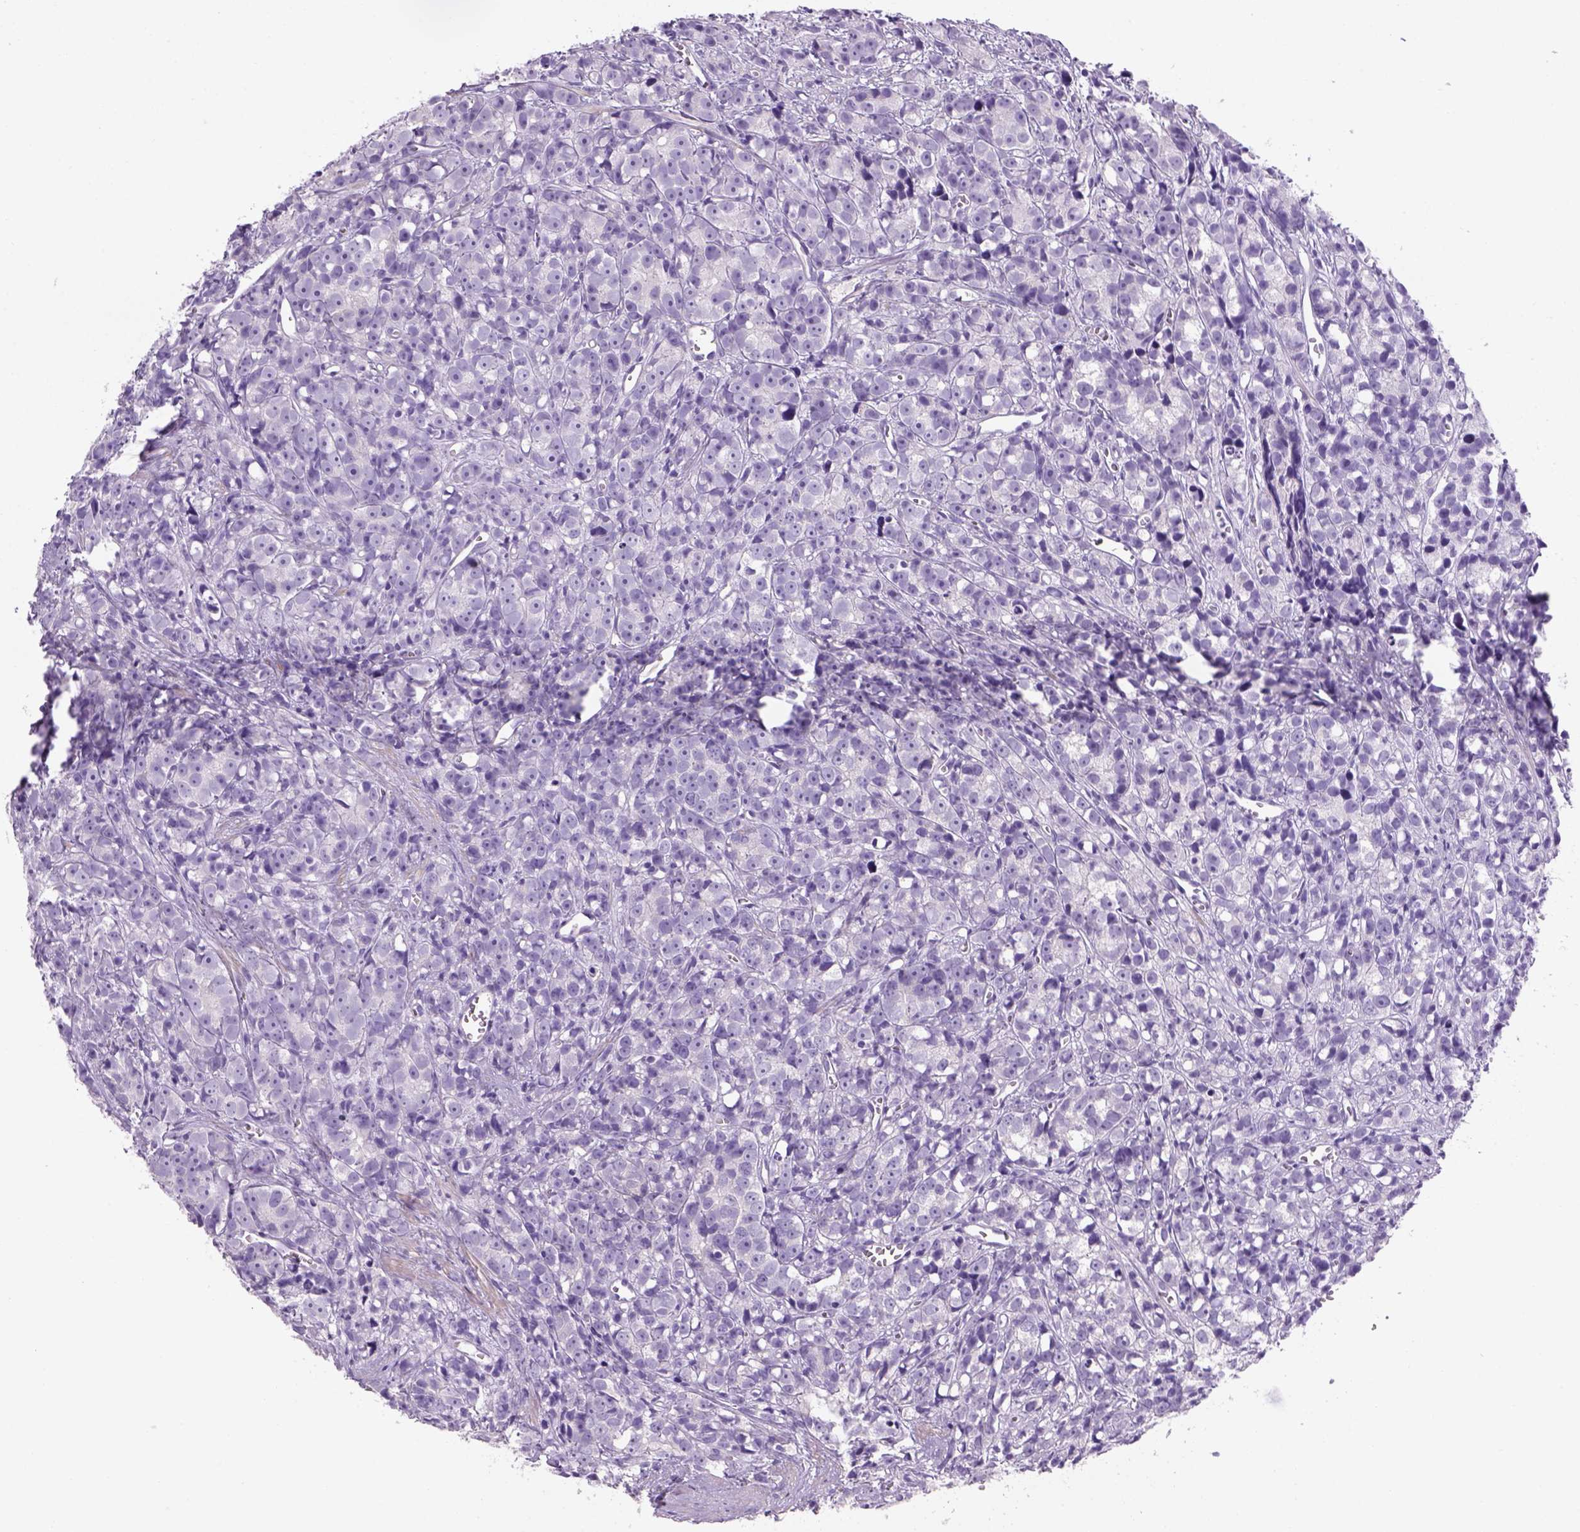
{"staining": {"intensity": "negative", "quantity": "none", "location": "none"}, "tissue": "prostate cancer", "cell_type": "Tumor cells", "image_type": "cancer", "snomed": [{"axis": "morphology", "description": "Adenocarcinoma, High grade"}, {"axis": "topography", "description": "Prostate"}], "caption": "Immunohistochemistry of human prostate adenocarcinoma (high-grade) shows no expression in tumor cells.", "gene": "TENM4", "patient": {"sex": "male", "age": 77}}